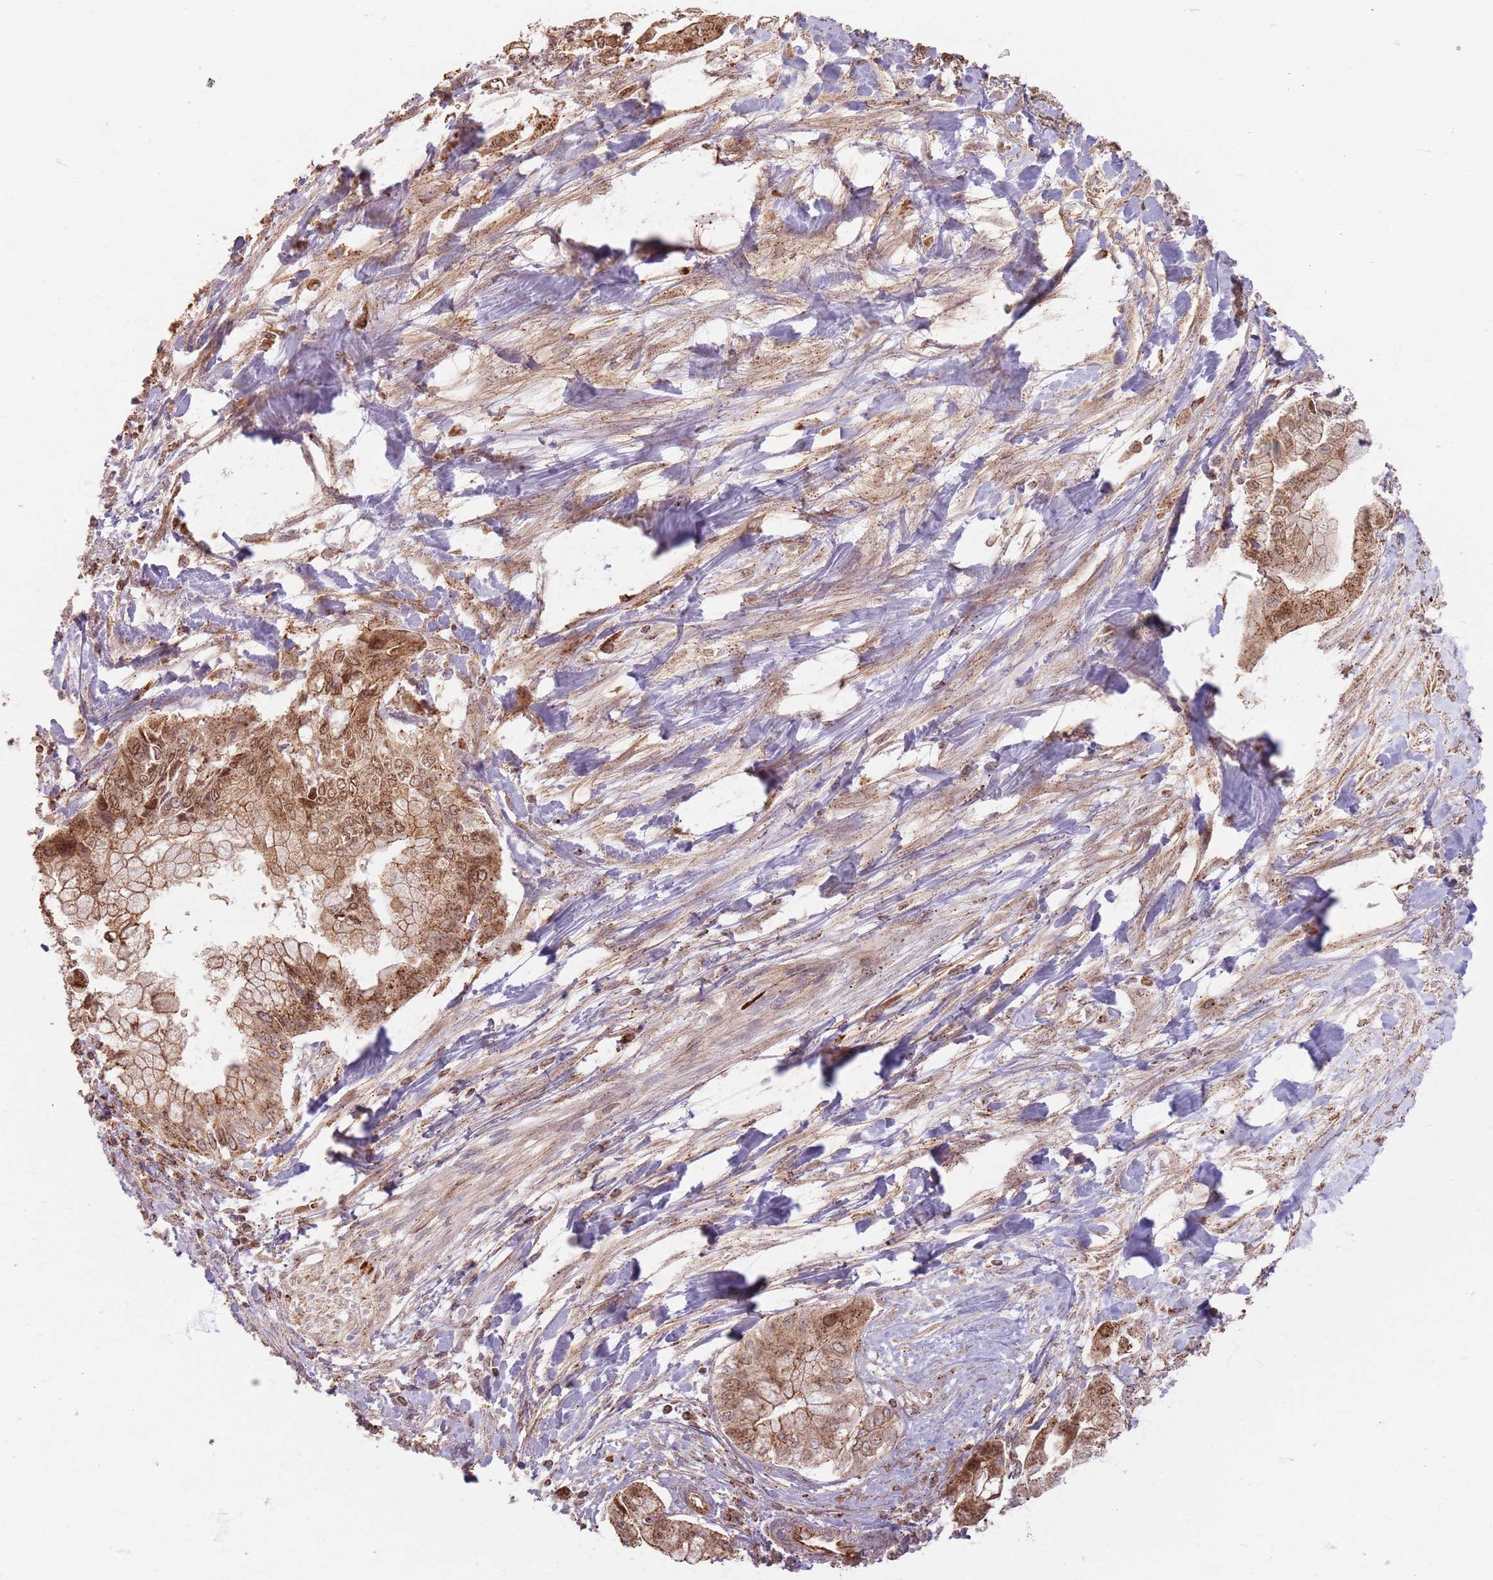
{"staining": {"intensity": "moderate", "quantity": ">75%", "location": "cytoplasmic/membranous,nuclear"}, "tissue": "pancreatic cancer", "cell_type": "Tumor cells", "image_type": "cancer", "snomed": [{"axis": "morphology", "description": "Adenocarcinoma, NOS"}, {"axis": "topography", "description": "Pancreas"}], "caption": "An image of human pancreatic cancer stained for a protein exhibits moderate cytoplasmic/membranous and nuclear brown staining in tumor cells. The staining was performed using DAB, with brown indicating positive protein expression. Nuclei are stained blue with hematoxylin.", "gene": "KCNA5", "patient": {"sex": "male", "age": 48}}